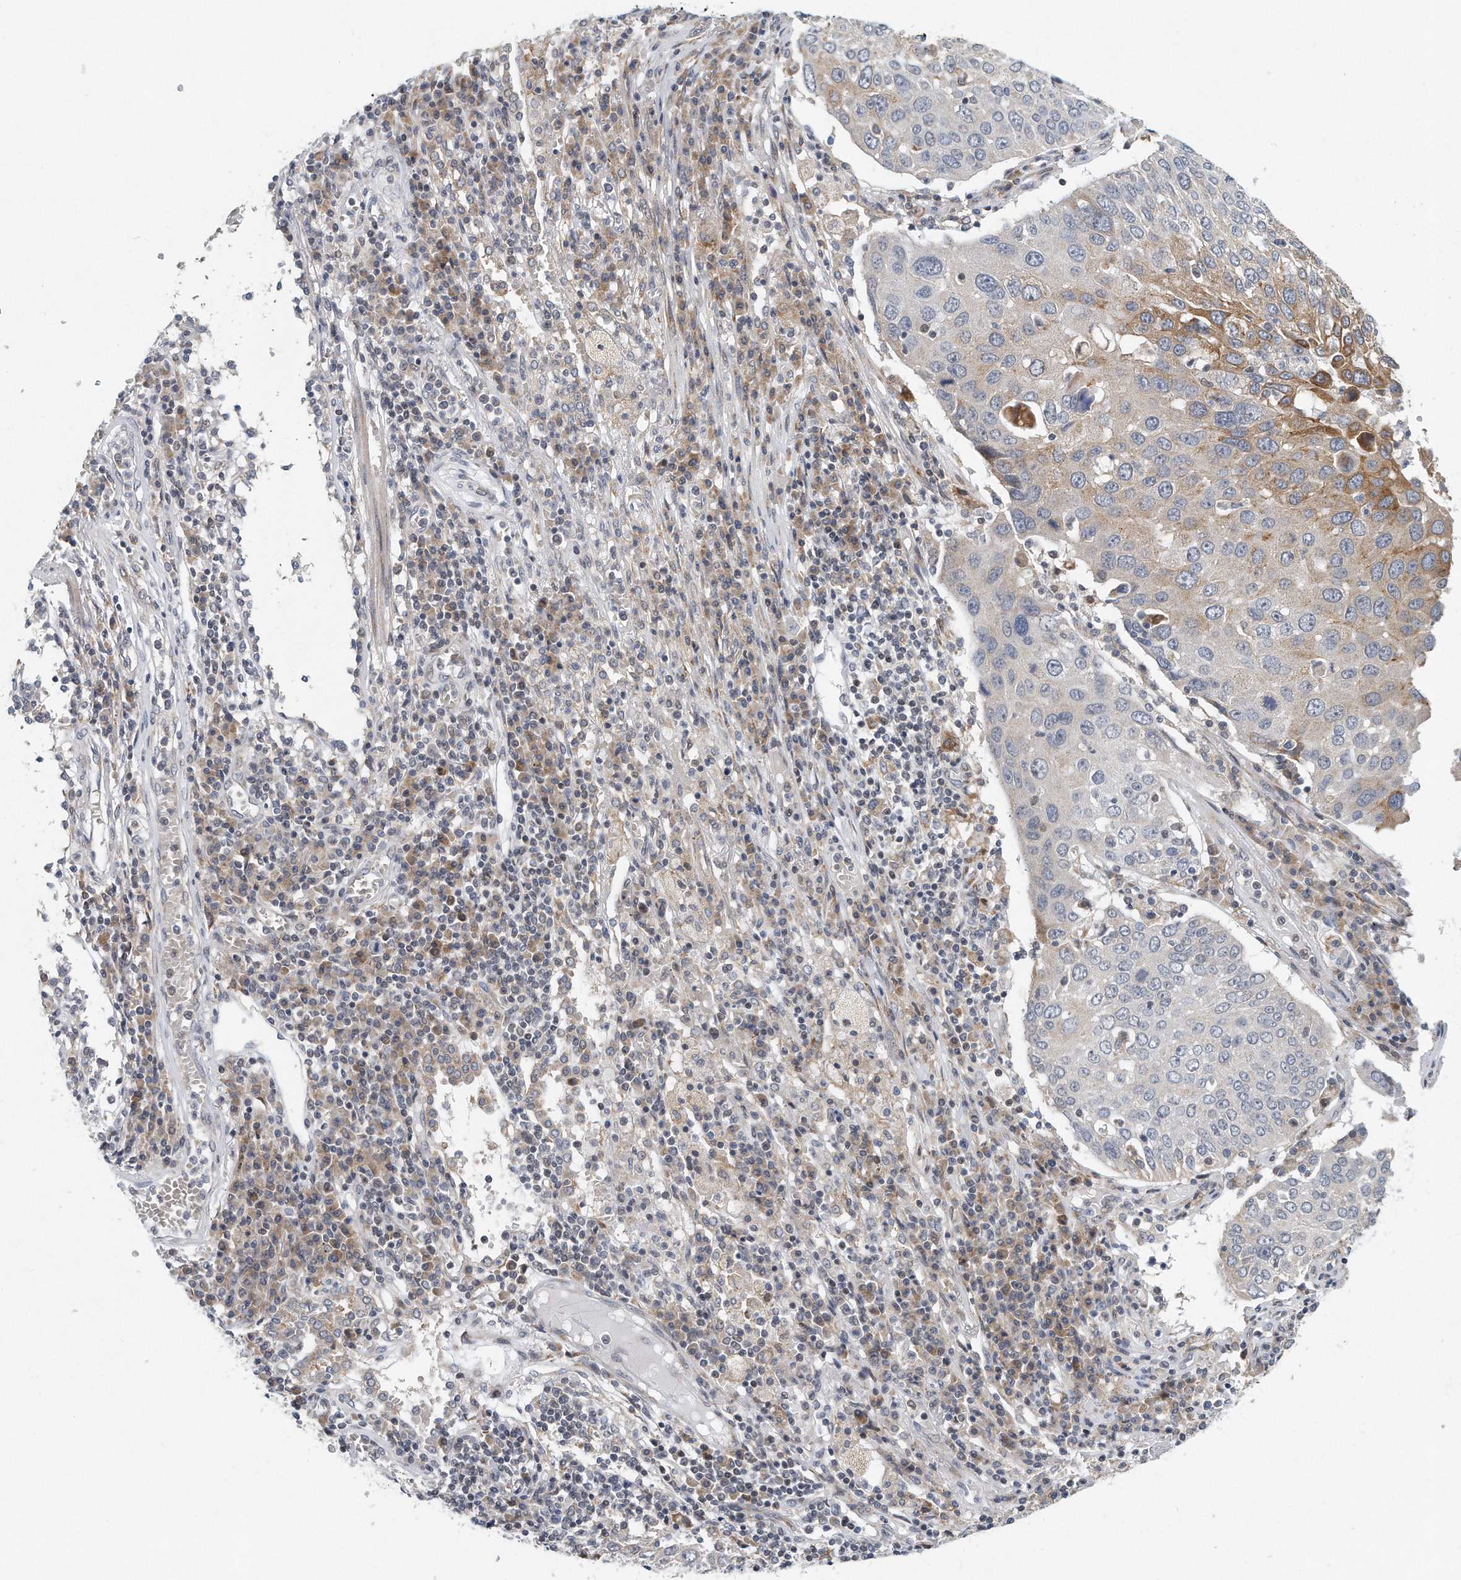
{"staining": {"intensity": "moderate", "quantity": "<25%", "location": "cytoplasmic/membranous"}, "tissue": "lung cancer", "cell_type": "Tumor cells", "image_type": "cancer", "snomed": [{"axis": "morphology", "description": "Squamous cell carcinoma, NOS"}, {"axis": "topography", "description": "Lung"}], "caption": "Immunohistochemical staining of squamous cell carcinoma (lung) displays low levels of moderate cytoplasmic/membranous positivity in approximately <25% of tumor cells.", "gene": "VLDLR", "patient": {"sex": "male", "age": 65}}